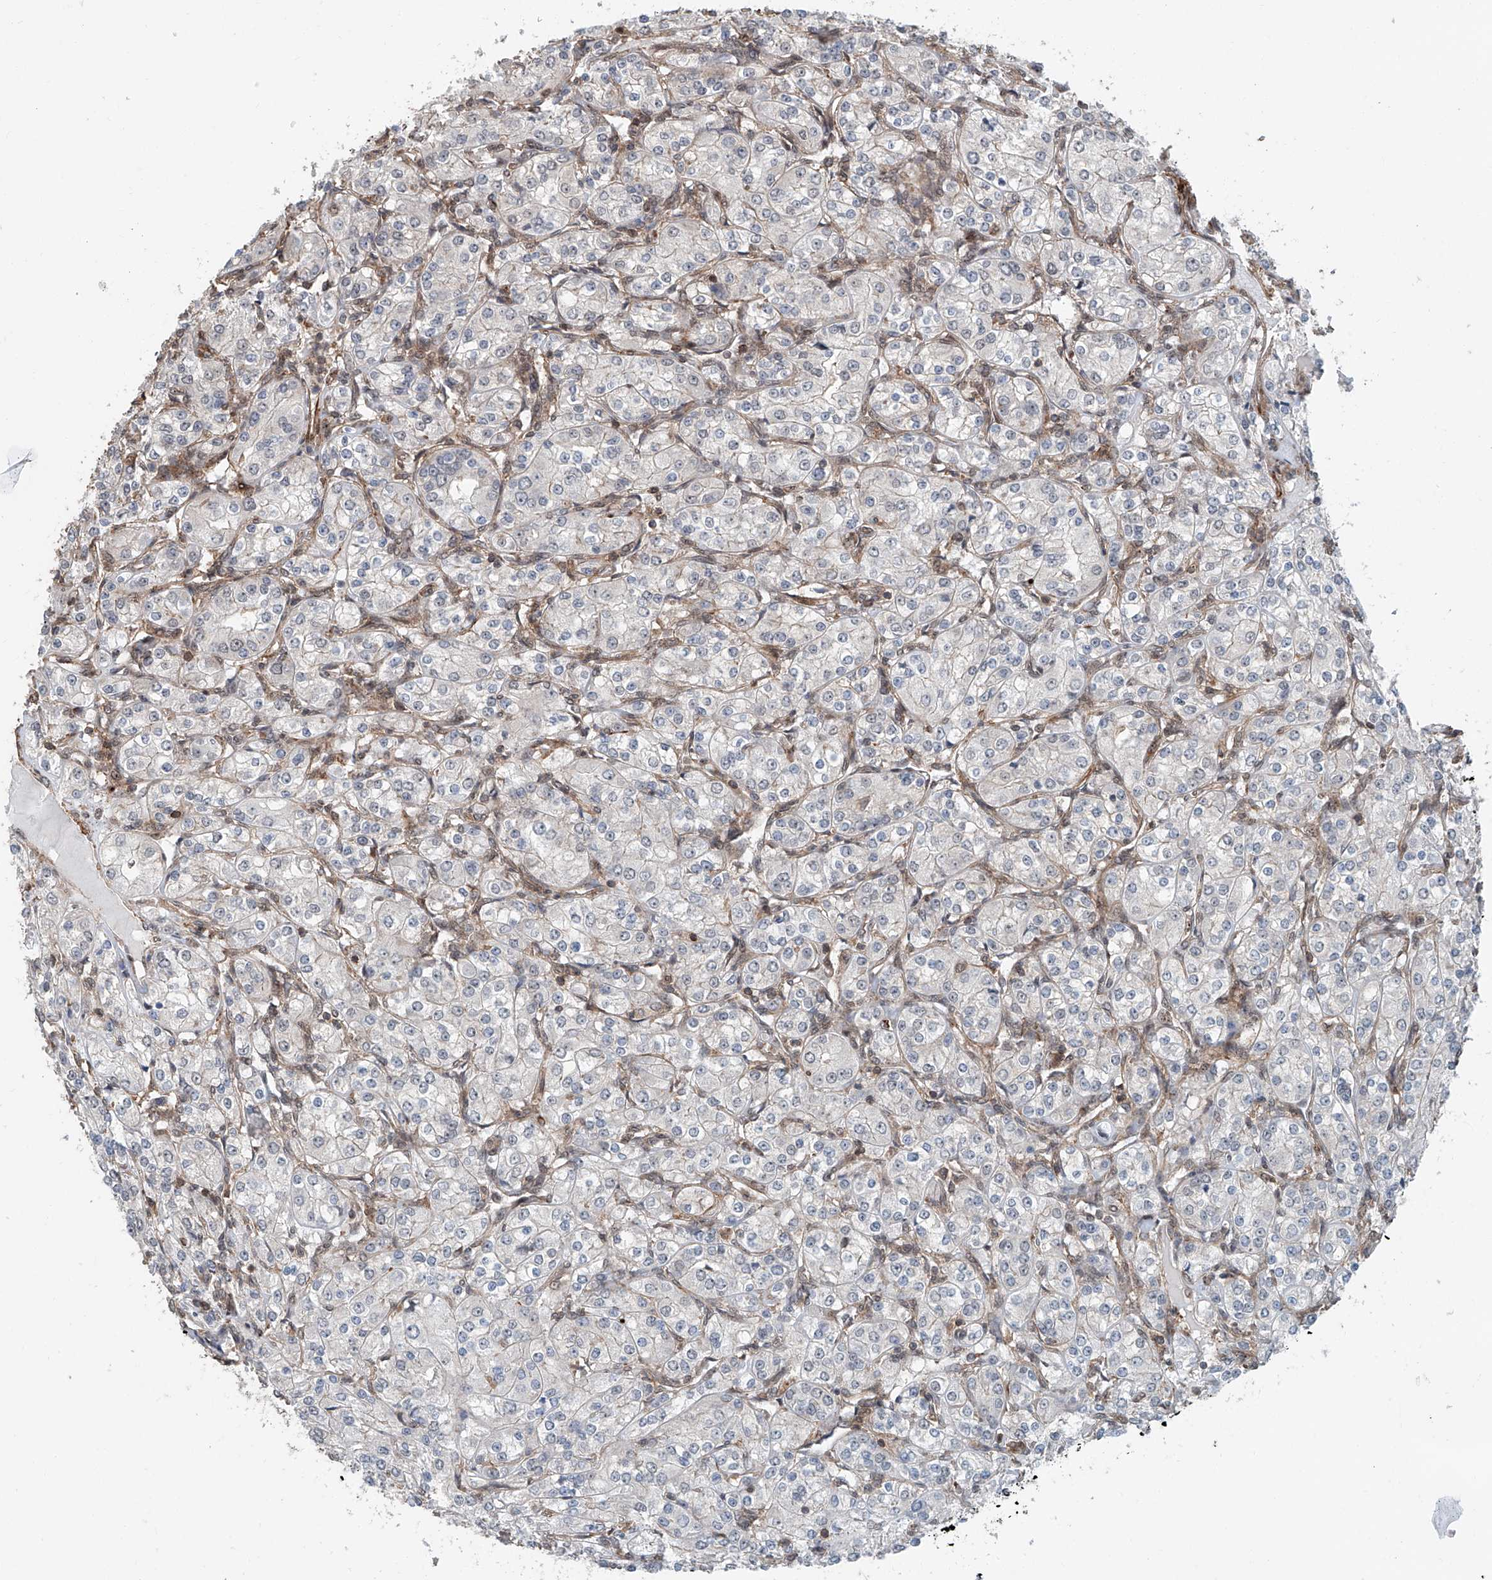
{"staining": {"intensity": "negative", "quantity": "none", "location": "none"}, "tissue": "renal cancer", "cell_type": "Tumor cells", "image_type": "cancer", "snomed": [{"axis": "morphology", "description": "Adenocarcinoma, NOS"}, {"axis": "topography", "description": "Kidney"}], "caption": "The image exhibits no significant positivity in tumor cells of renal cancer (adenocarcinoma).", "gene": "SDE2", "patient": {"sex": "male", "age": 77}}